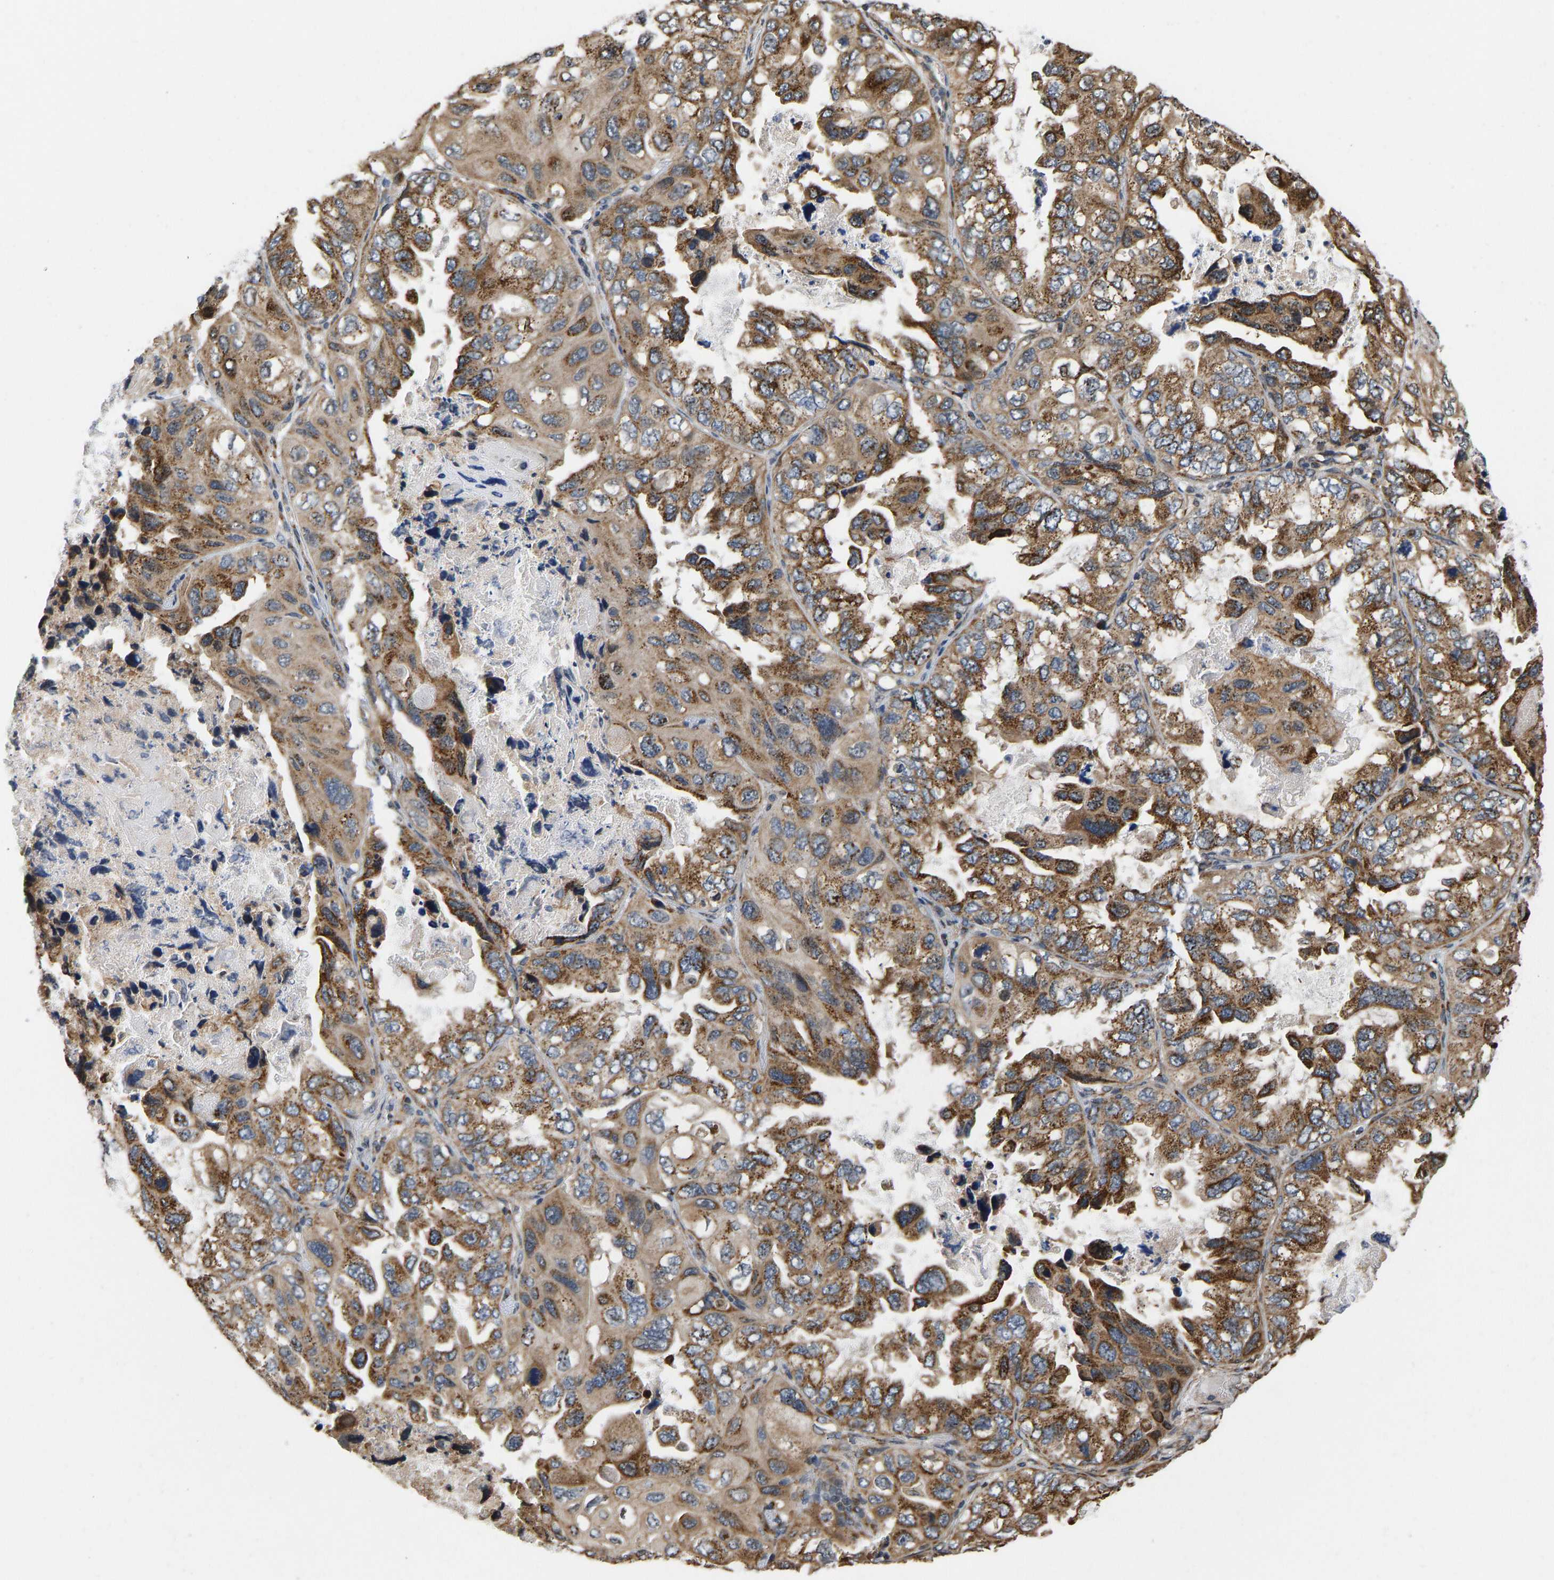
{"staining": {"intensity": "moderate", "quantity": ">75%", "location": "cytoplasmic/membranous"}, "tissue": "lung cancer", "cell_type": "Tumor cells", "image_type": "cancer", "snomed": [{"axis": "morphology", "description": "Squamous cell carcinoma, NOS"}, {"axis": "topography", "description": "Lung"}], "caption": "This photomicrograph reveals squamous cell carcinoma (lung) stained with immunohistochemistry (IHC) to label a protein in brown. The cytoplasmic/membranous of tumor cells show moderate positivity for the protein. Nuclei are counter-stained blue.", "gene": "YIPF4", "patient": {"sex": "female", "age": 73}}